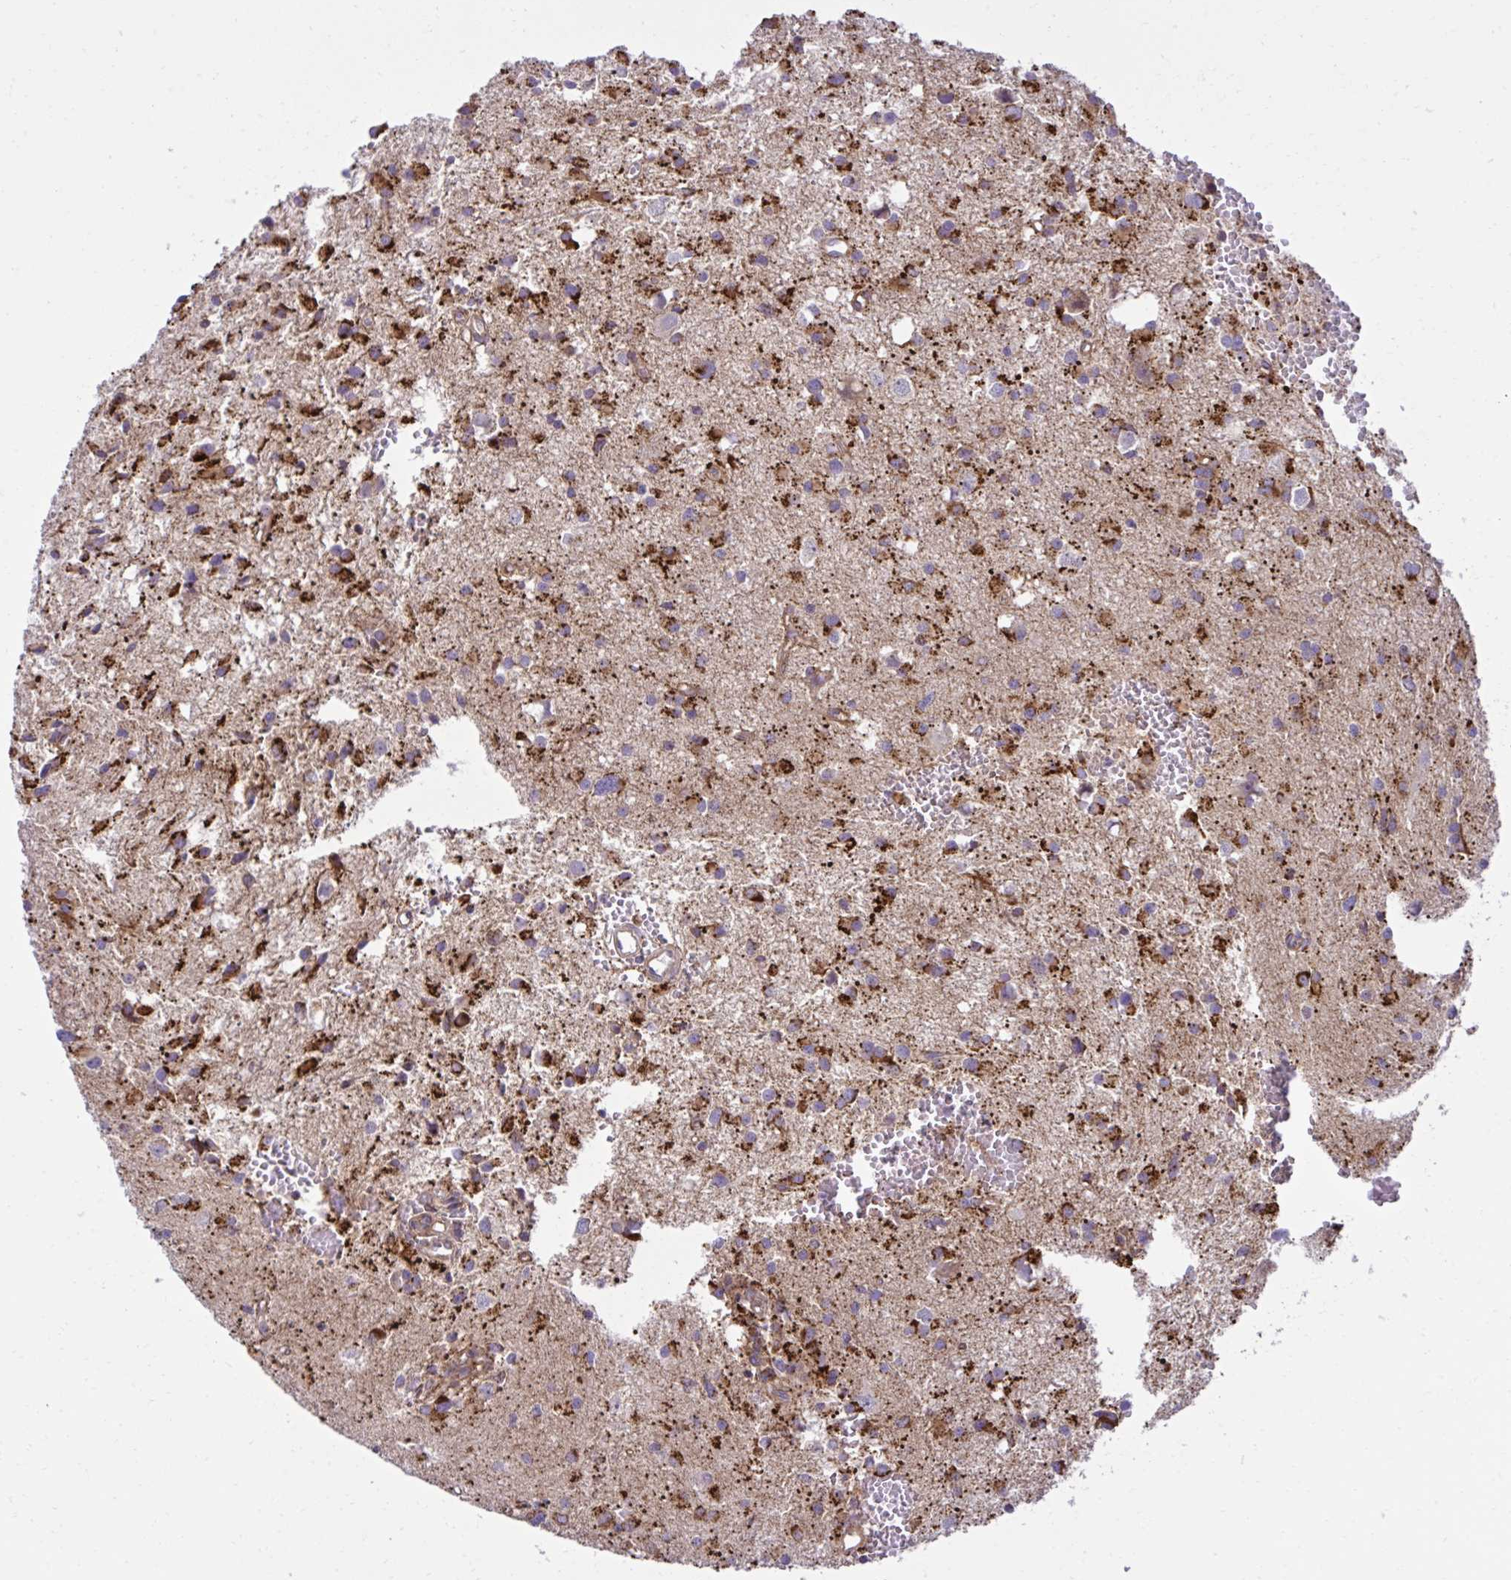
{"staining": {"intensity": "strong", "quantity": "25%-75%", "location": "cytoplasmic/membranous"}, "tissue": "glioma", "cell_type": "Tumor cells", "image_type": "cancer", "snomed": [{"axis": "morphology", "description": "Glioma, malignant, High grade"}, {"axis": "topography", "description": "Brain"}], "caption": "IHC micrograph of neoplastic tissue: human high-grade glioma (malignant) stained using IHC shows high levels of strong protein expression localized specifically in the cytoplasmic/membranous of tumor cells, appearing as a cytoplasmic/membranous brown color.", "gene": "LIMS1", "patient": {"sex": "male", "age": 54}}